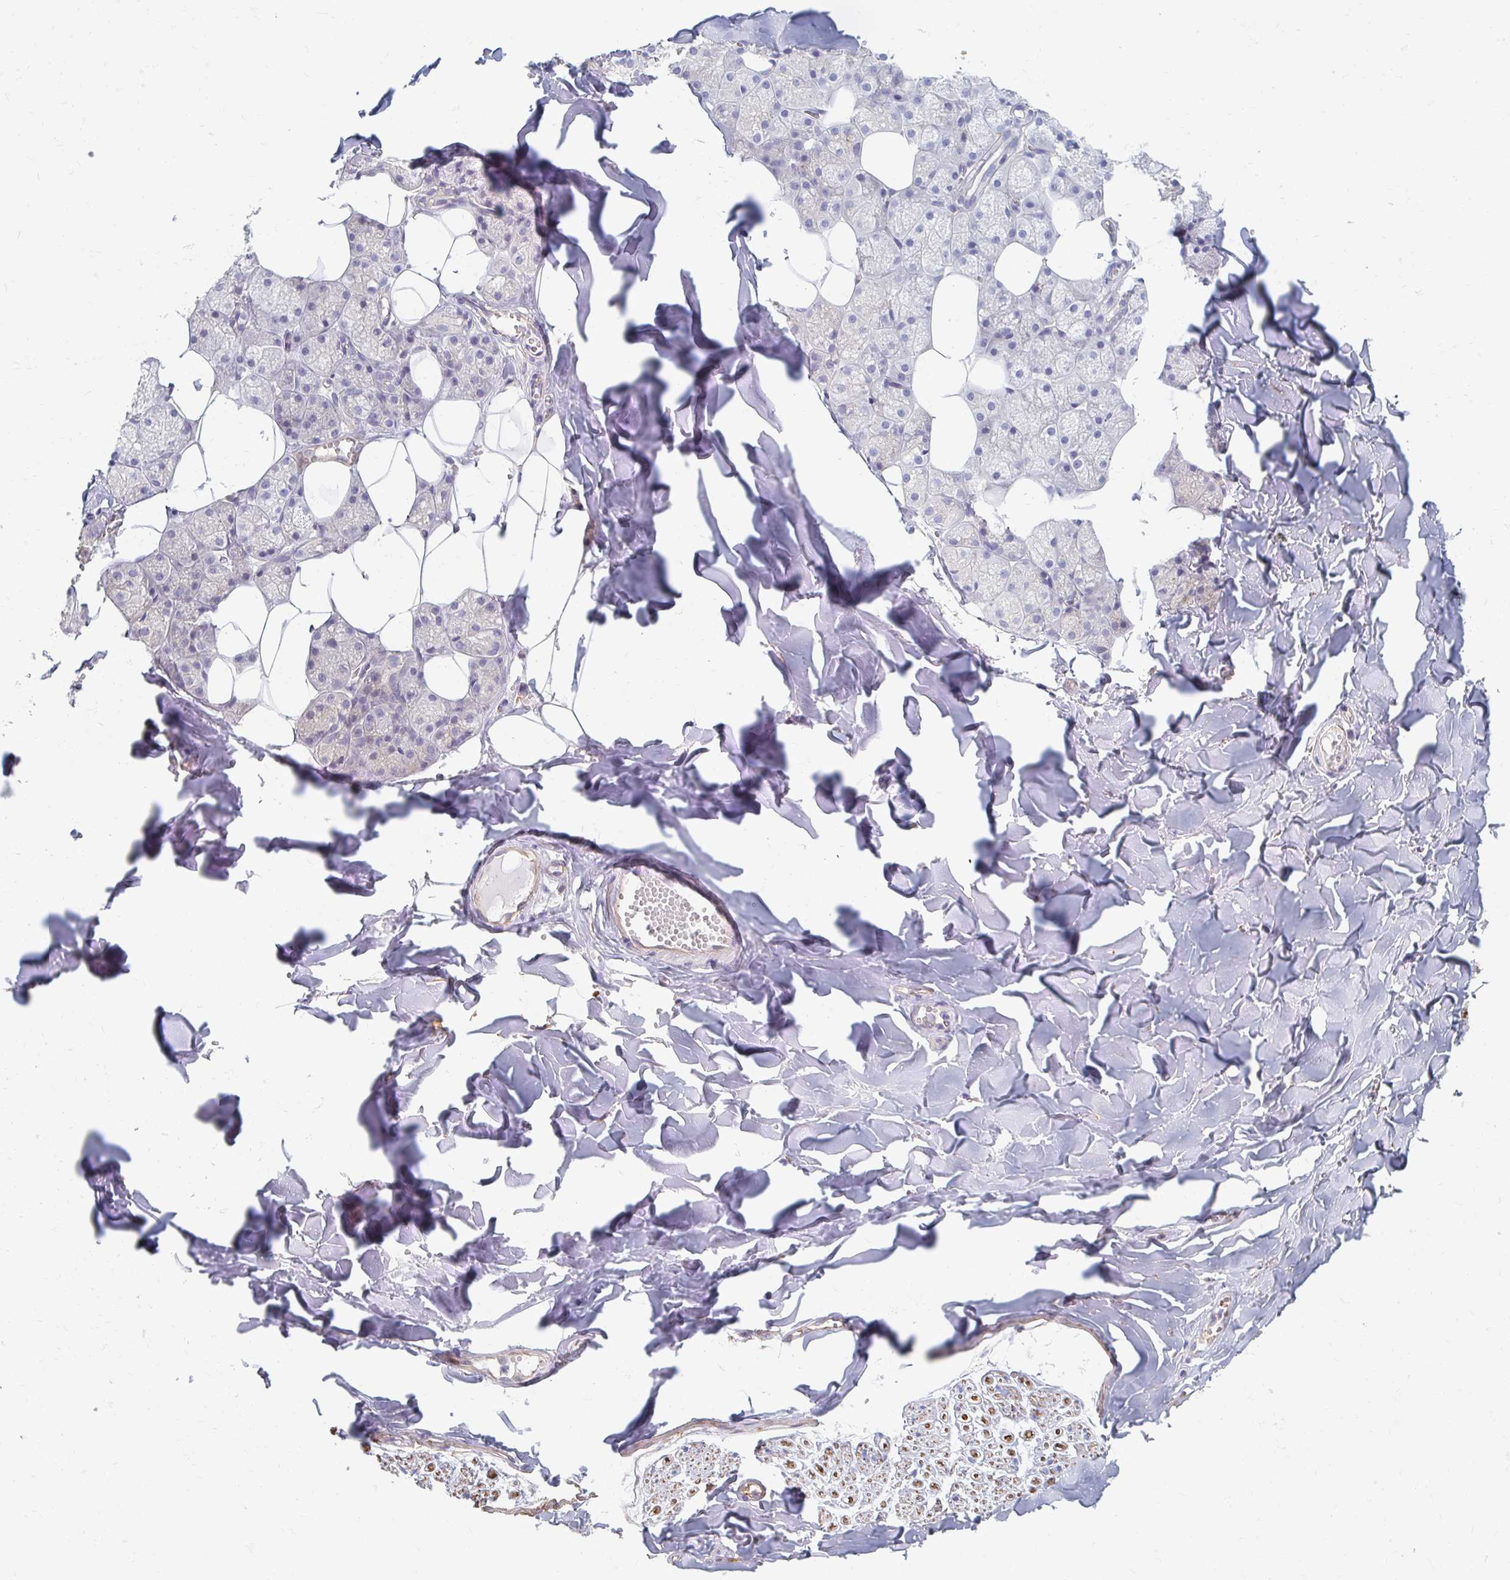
{"staining": {"intensity": "negative", "quantity": "none", "location": "none"}, "tissue": "salivary gland", "cell_type": "Glandular cells", "image_type": "normal", "snomed": [{"axis": "morphology", "description": "Normal tissue, NOS"}, {"axis": "topography", "description": "Salivary gland"}, {"axis": "topography", "description": "Peripheral nerve tissue"}], "caption": "Salivary gland was stained to show a protein in brown. There is no significant staining in glandular cells. (Brightfield microscopy of DAB (3,3'-diaminobenzidine) IHC at high magnification).", "gene": "MYLK2", "patient": {"sex": "male", "age": 38}}